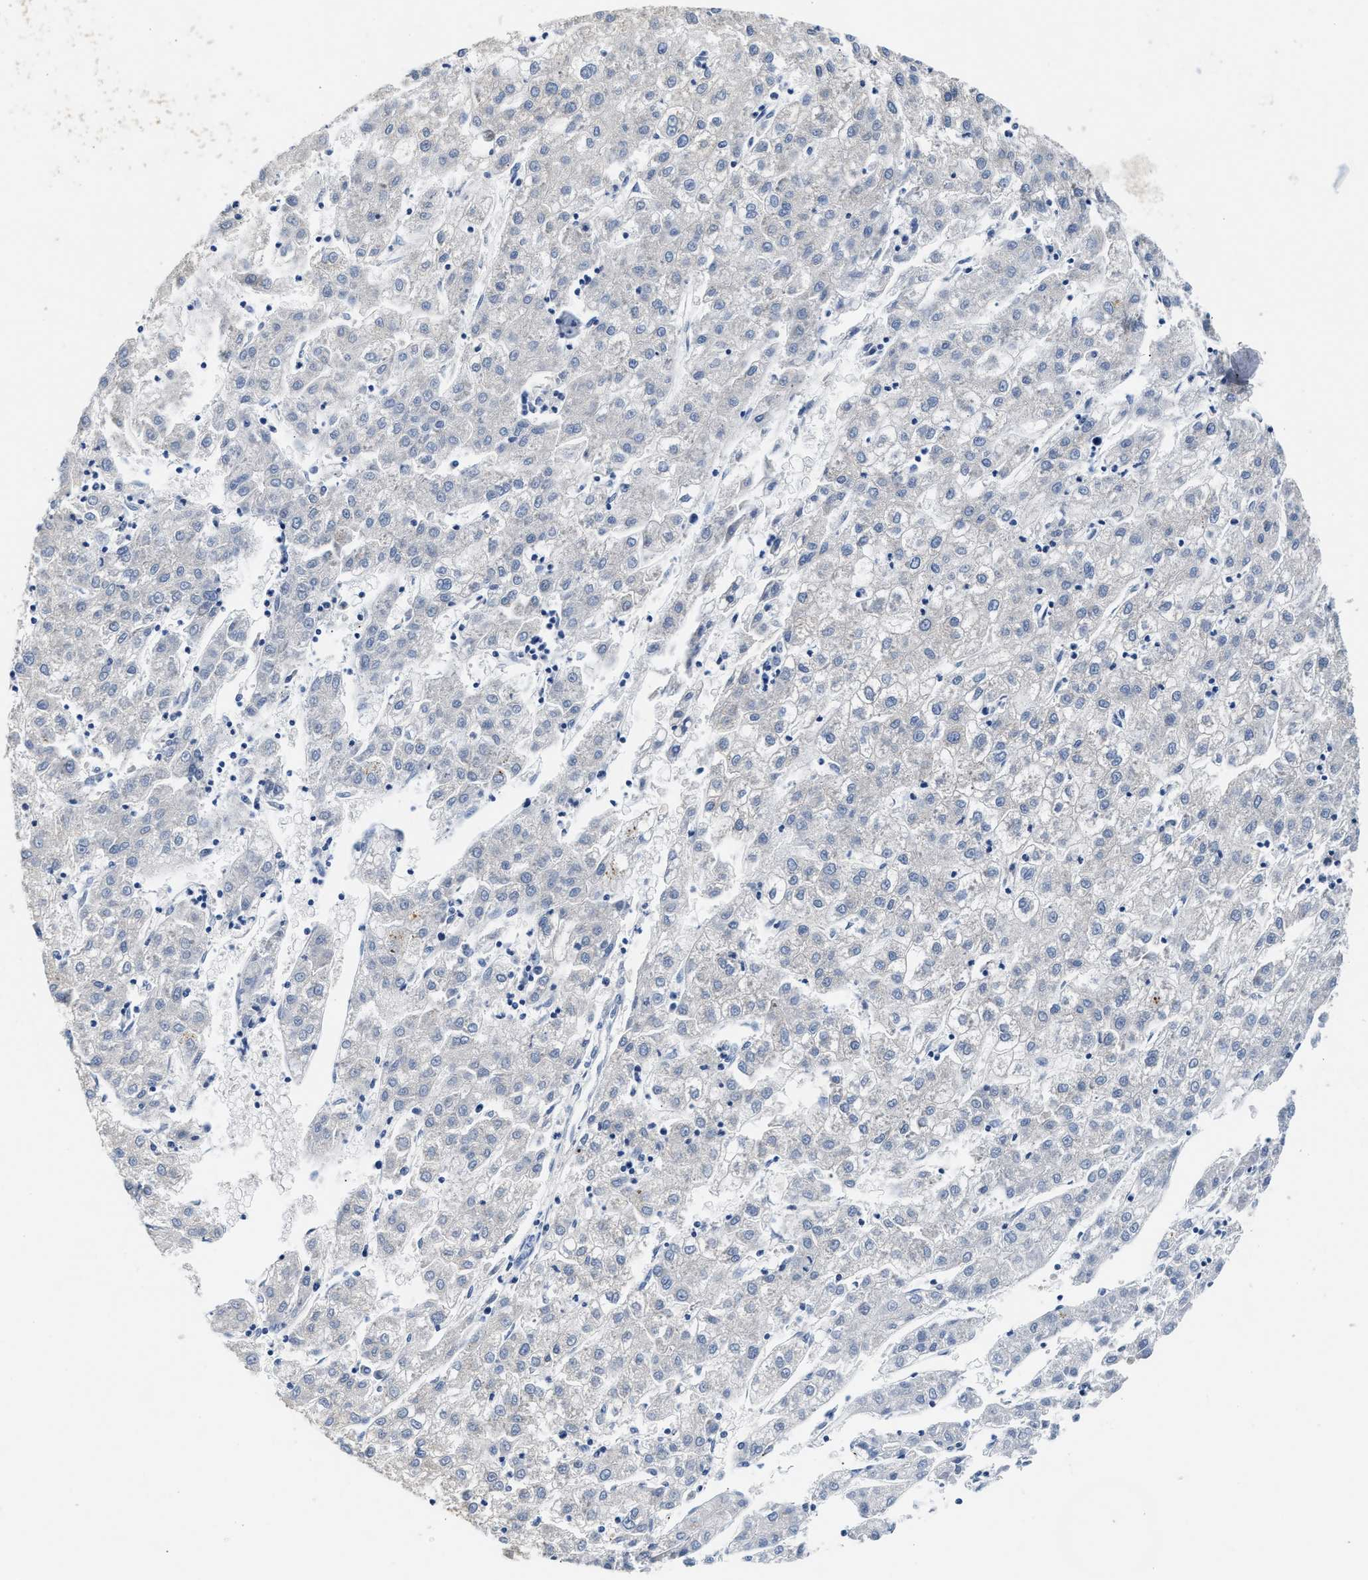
{"staining": {"intensity": "negative", "quantity": "none", "location": "none"}, "tissue": "liver cancer", "cell_type": "Tumor cells", "image_type": "cancer", "snomed": [{"axis": "morphology", "description": "Carcinoma, Hepatocellular, NOS"}, {"axis": "topography", "description": "Liver"}], "caption": "Immunohistochemistry (IHC) of human liver hepatocellular carcinoma exhibits no staining in tumor cells.", "gene": "FAM185A", "patient": {"sex": "male", "age": 72}}